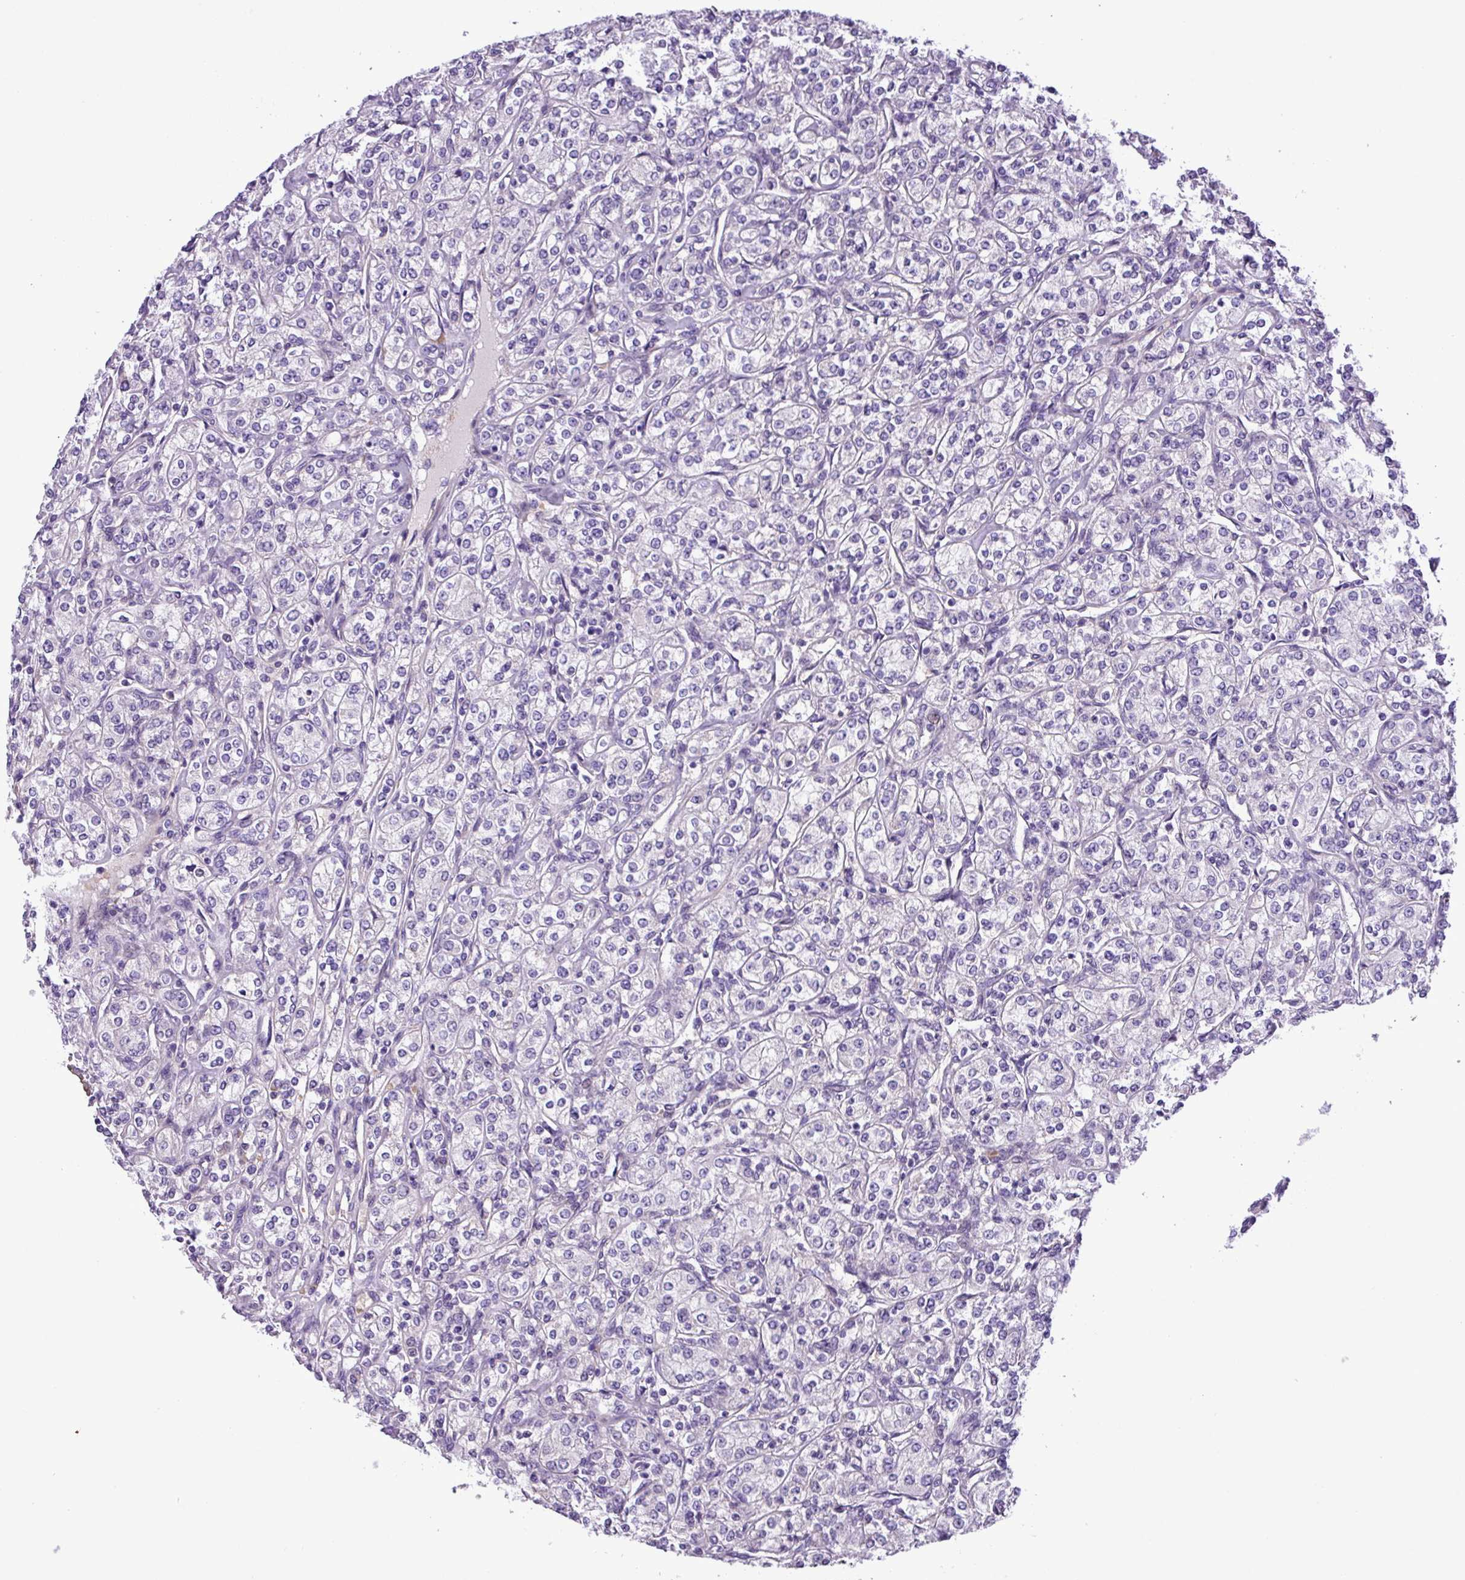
{"staining": {"intensity": "negative", "quantity": "none", "location": "none"}, "tissue": "renal cancer", "cell_type": "Tumor cells", "image_type": "cancer", "snomed": [{"axis": "morphology", "description": "Adenocarcinoma, NOS"}, {"axis": "topography", "description": "Kidney"}], "caption": "There is no significant staining in tumor cells of adenocarcinoma (renal).", "gene": "C11orf91", "patient": {"sex": "male", "age": 77}}